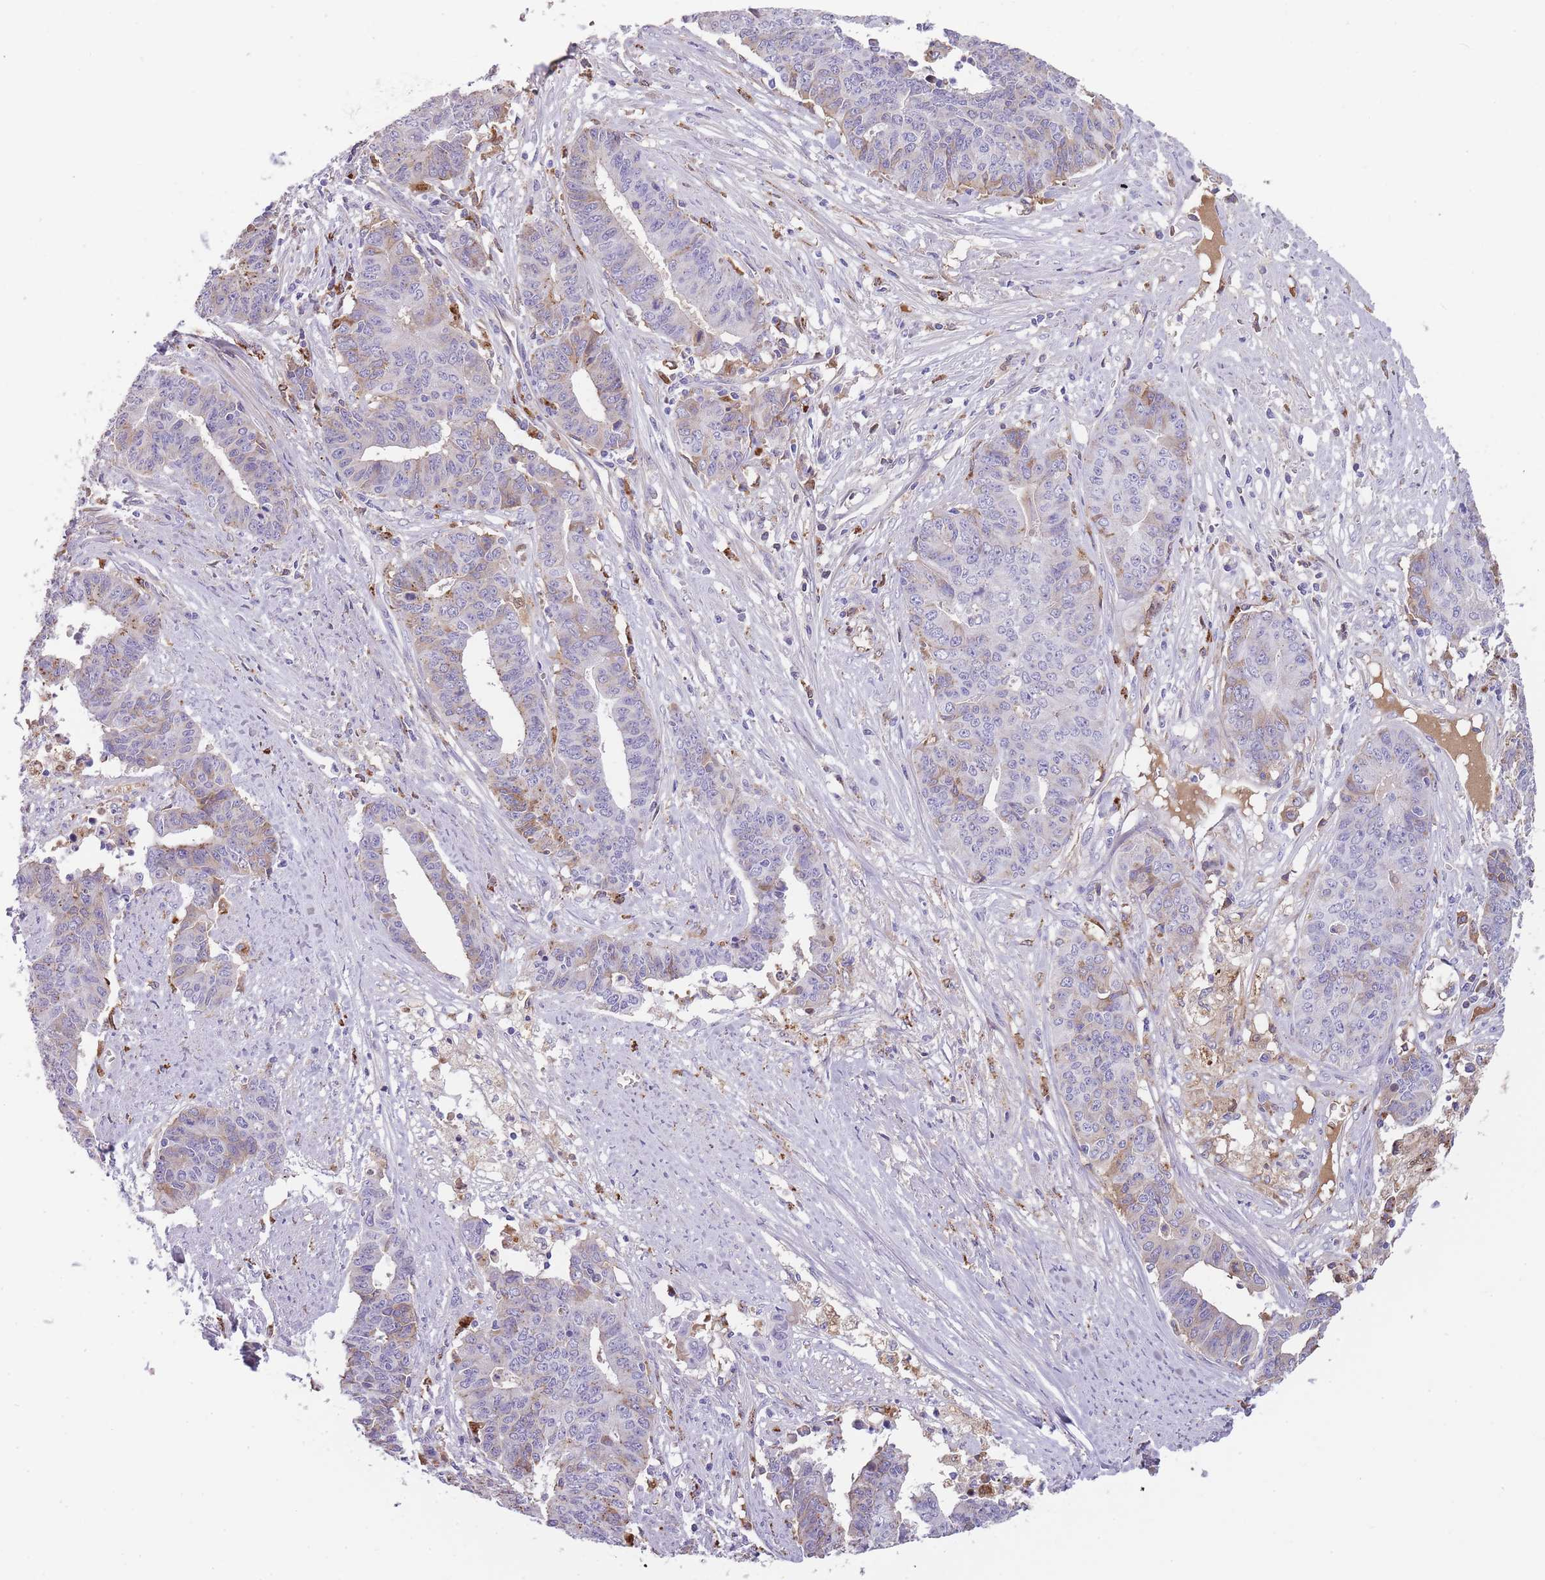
{"staining": {"intensity": "weak", "quantity": "25%-75%", "location": "cytoplasmic/membranous"}, "tissue": "endometrial cancer", "cell_type": "Tumor cells", "image_type": "cancer", "snomed": [{"axis": "morphology", "description": "Adenocarcinoma, NOS"}, {"axis": "topography", "description": "Endometrium"}], "caption": "Protein staining shows weak cytoplasmic/membranous expression in approximately 25%-75% of tumor cells in endometrial cancer. (Brightfield microscopy of DAB IHC at high magnification).", "gene": "GNAT1", "patient": {"sex": "female", "age": 59}}